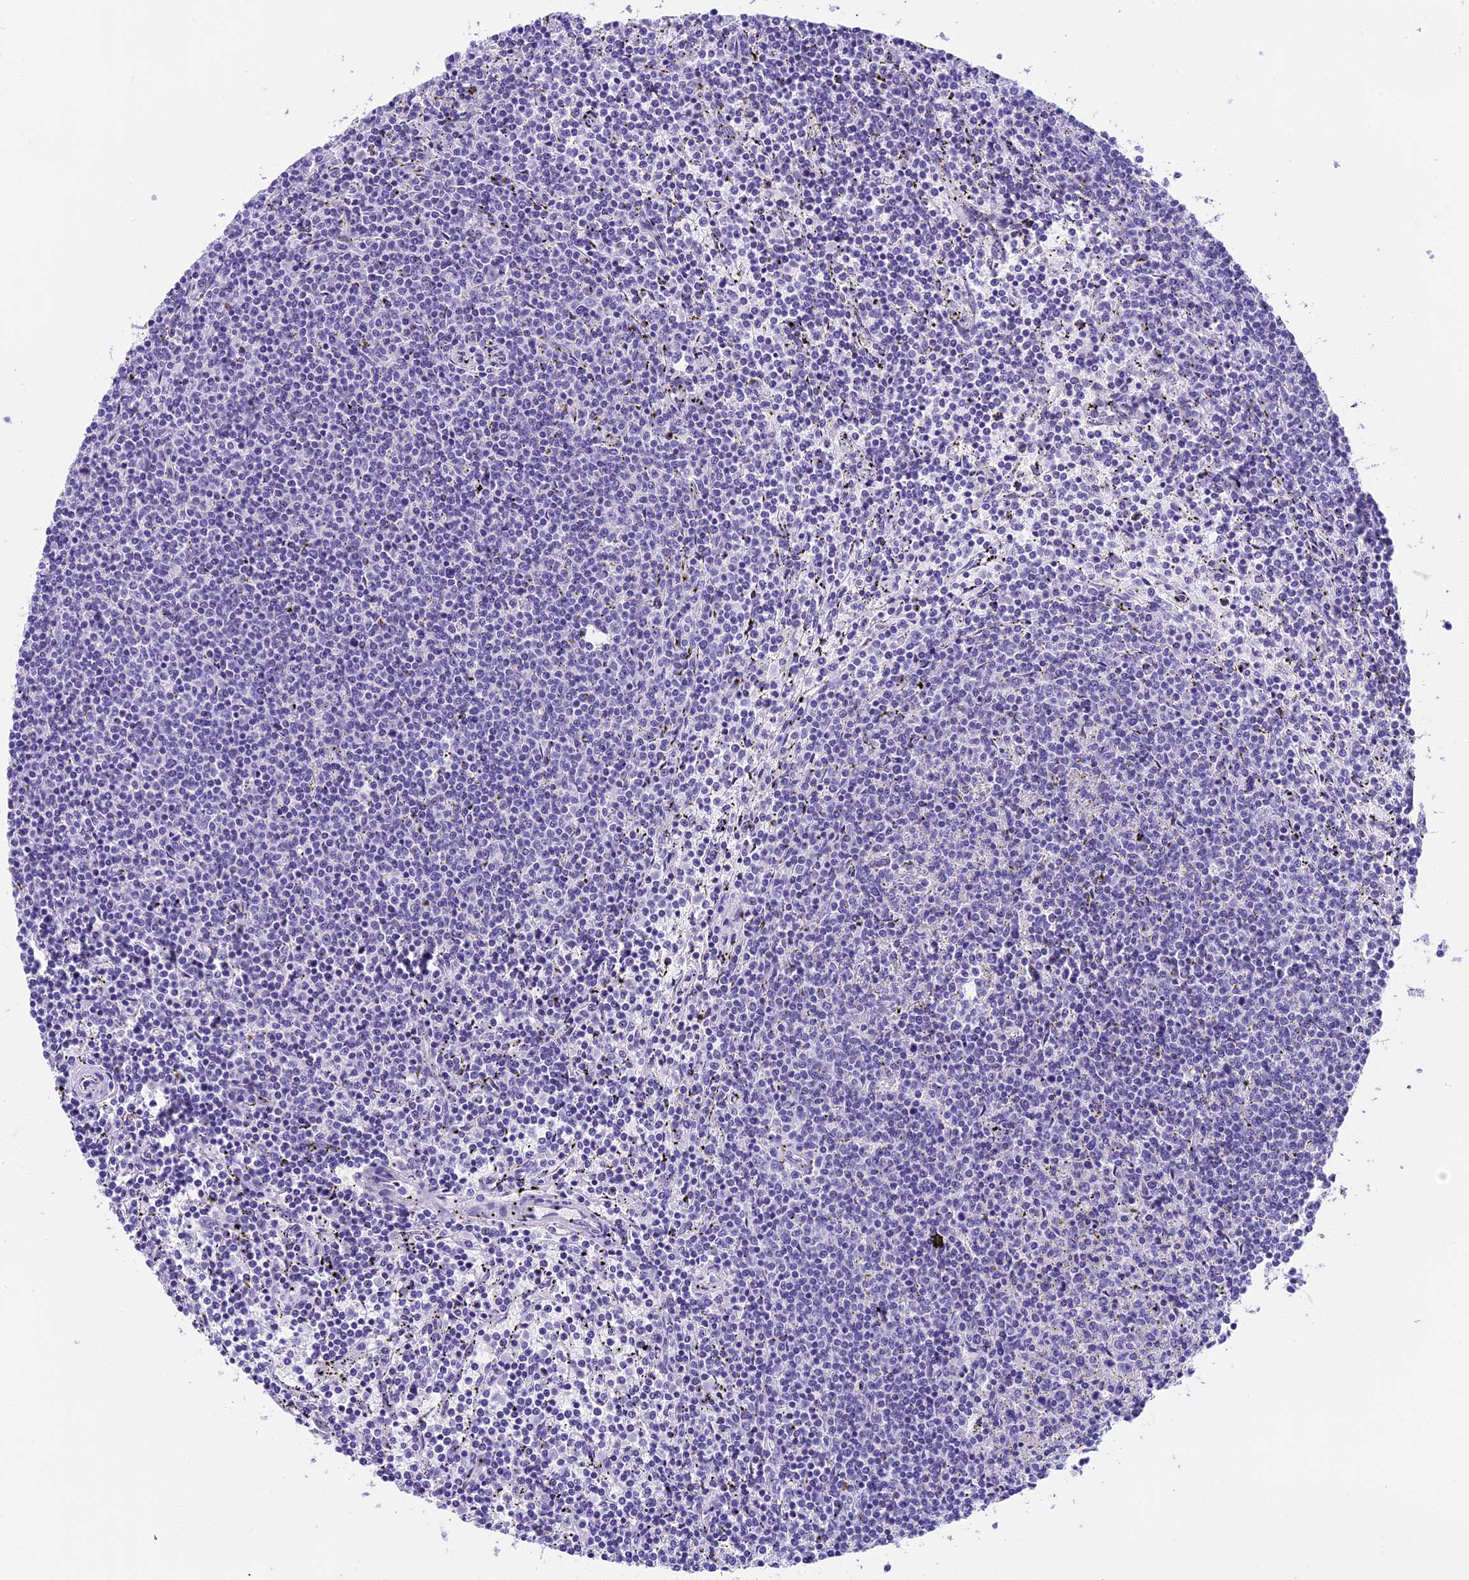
{"staining": {"intensity": "negative", "quantity": "none", "location": "none"}, "tissue": "lymphoma", "cell_type": "Tumor cells", "image_type": "cancer", "snomed": [{"axis": "morphology", "description": "Malignant lymphoma, non-Hodgkin's type, Low grade"}, {"axis": "topography", "description": "Spleen"}], "caption": "This image is of lymphoma stained with immunohistochemistry (IHC) to label a protein in brown with the nuclei are counter-stained blue. There is no positivity in tumor cells. (Brightfield microscopy of DAB (3,3'-diaminobenzidine) immunohistochemistry (IHC) at high magnification).", "gene": "PRR15", "patient": {"sex": "female", "age": 50}}